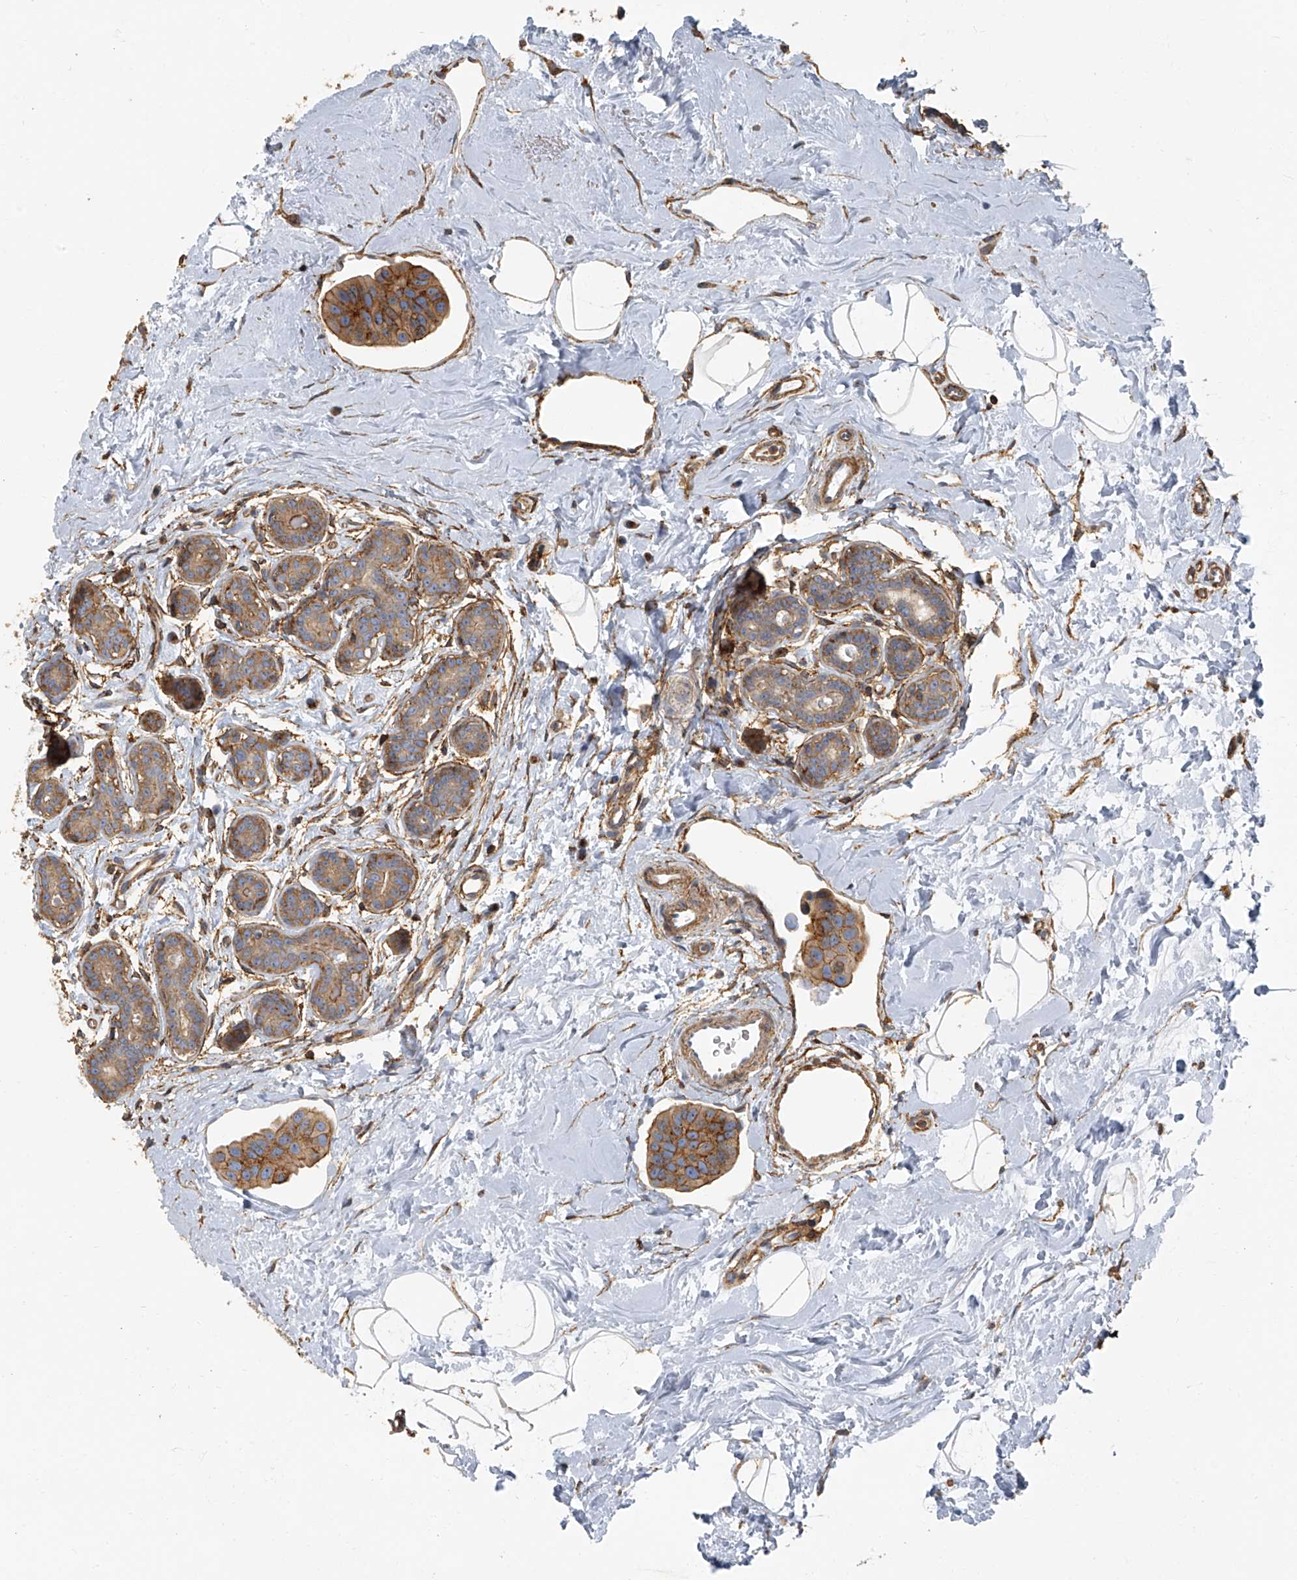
{"staining": {"intensity": "moderate", "quantity": ">75%", "location": "cytoplasmic/membranous"}, "tissue": "breast cancer", "cell_type": "Tumor cells", "image_type": "cancer", "snomed": [{"axis": "morphology", "description": "Normal tissue, NOS"}, {"axis": "morphology", "description": "Duct carcinoma"}, {"axis": "topography", "description": "Breast"}], "caption": "High-magnification brightfield microscopy of invasive ductal carcinoma (breast) stained with DAB (3,3'-diaminobenzidine) (brown) and counterstained with hematoxylin (blue). tumor cells exhibit moderate cytoplasmic/membranous expression is identified in approximately>75% of cells.", "gene": "SEPTIN7", "patient": {"sex": "female", "age": 39}}